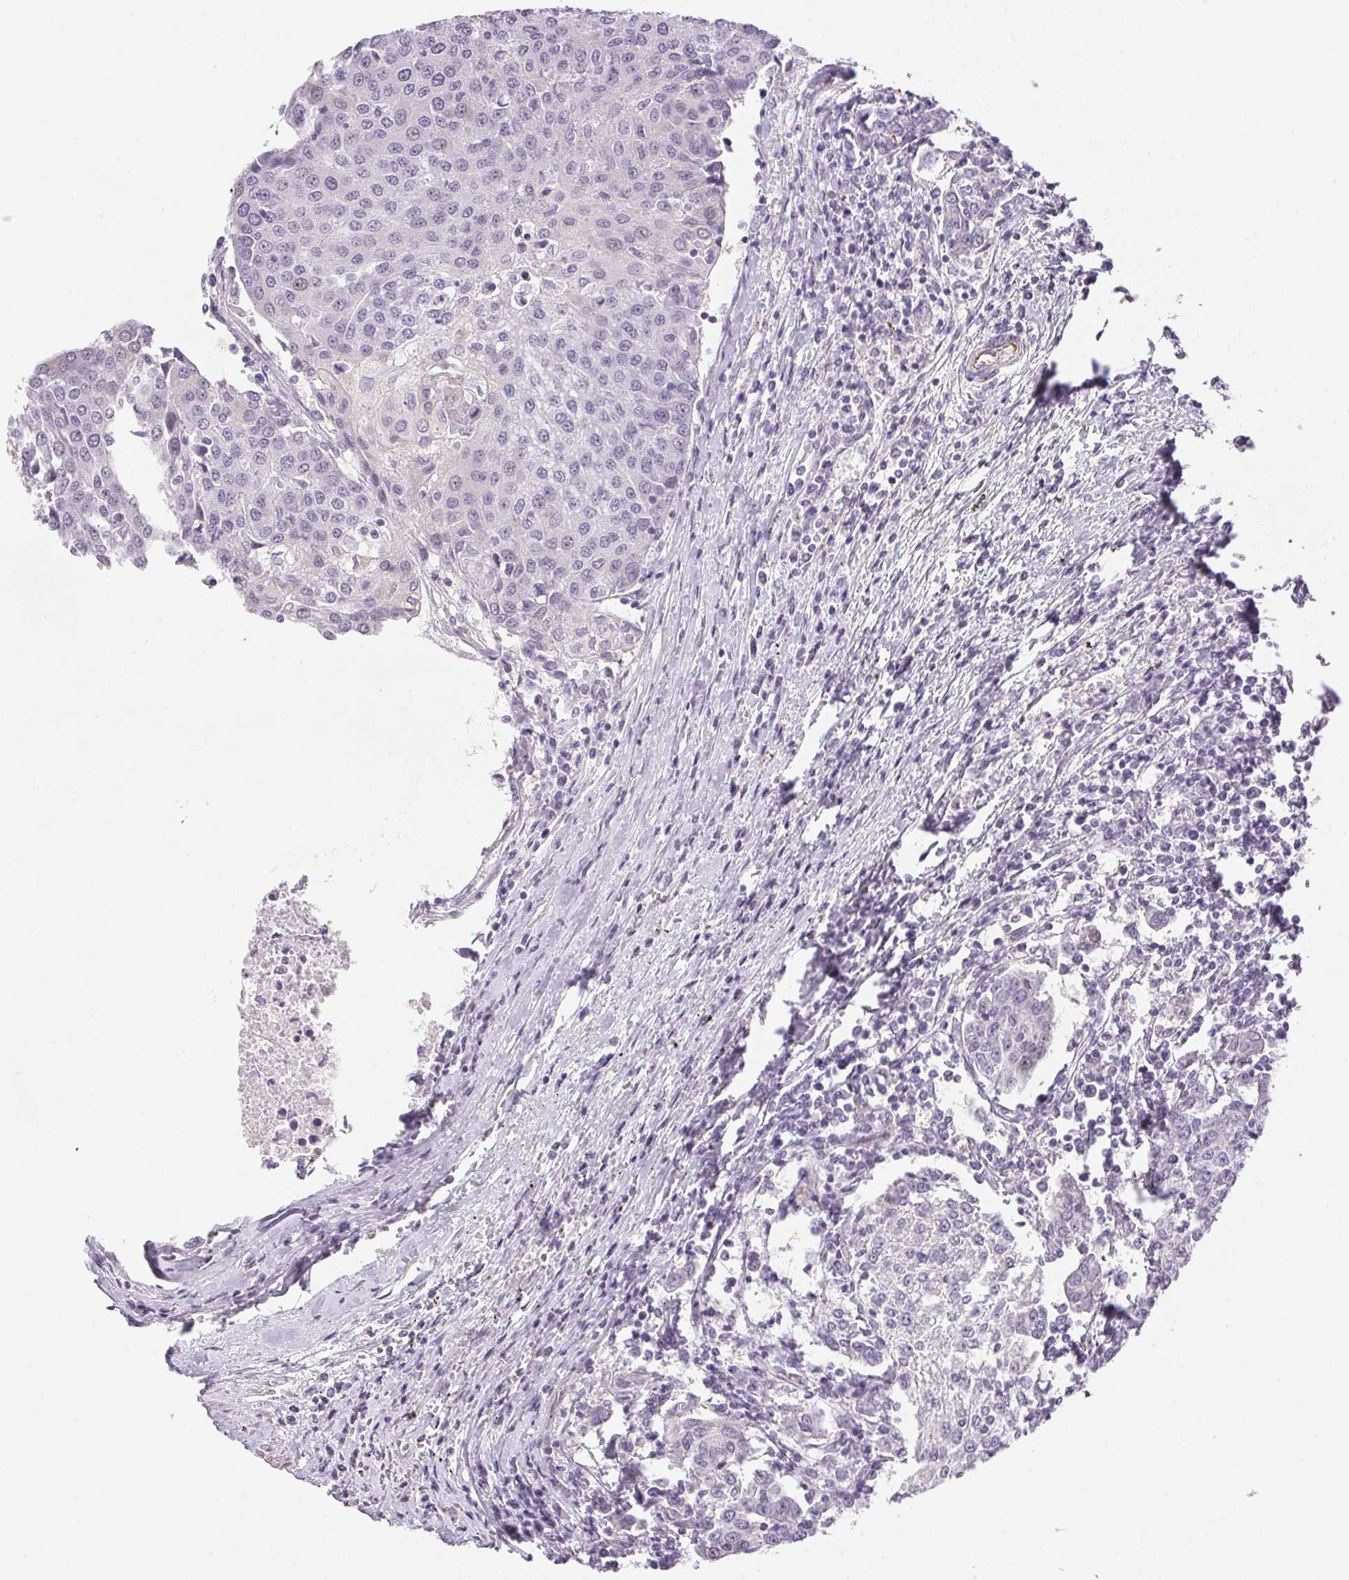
{"staining": {"intensity": "negative", "quantity": "none", "location": "none"}, "tissue": "urothelial cancer", "cell_type": "Tumor cells", "image_type": "cancer", "snomed": [{"axis": "morphology", "description": "Urothelial carcinoma, High grade"}, {"axis": "topography", "description": "Urinary bladder"}], "caption": "Tumor cells are negative for protein expression in human high-grade urothelial carcinoma. (DAB (3,3'-diaminobenzidine) immunohistochemistry, high magnification).", "gene": "GYG2", "patient": {"sex": "female", "age": 85}}